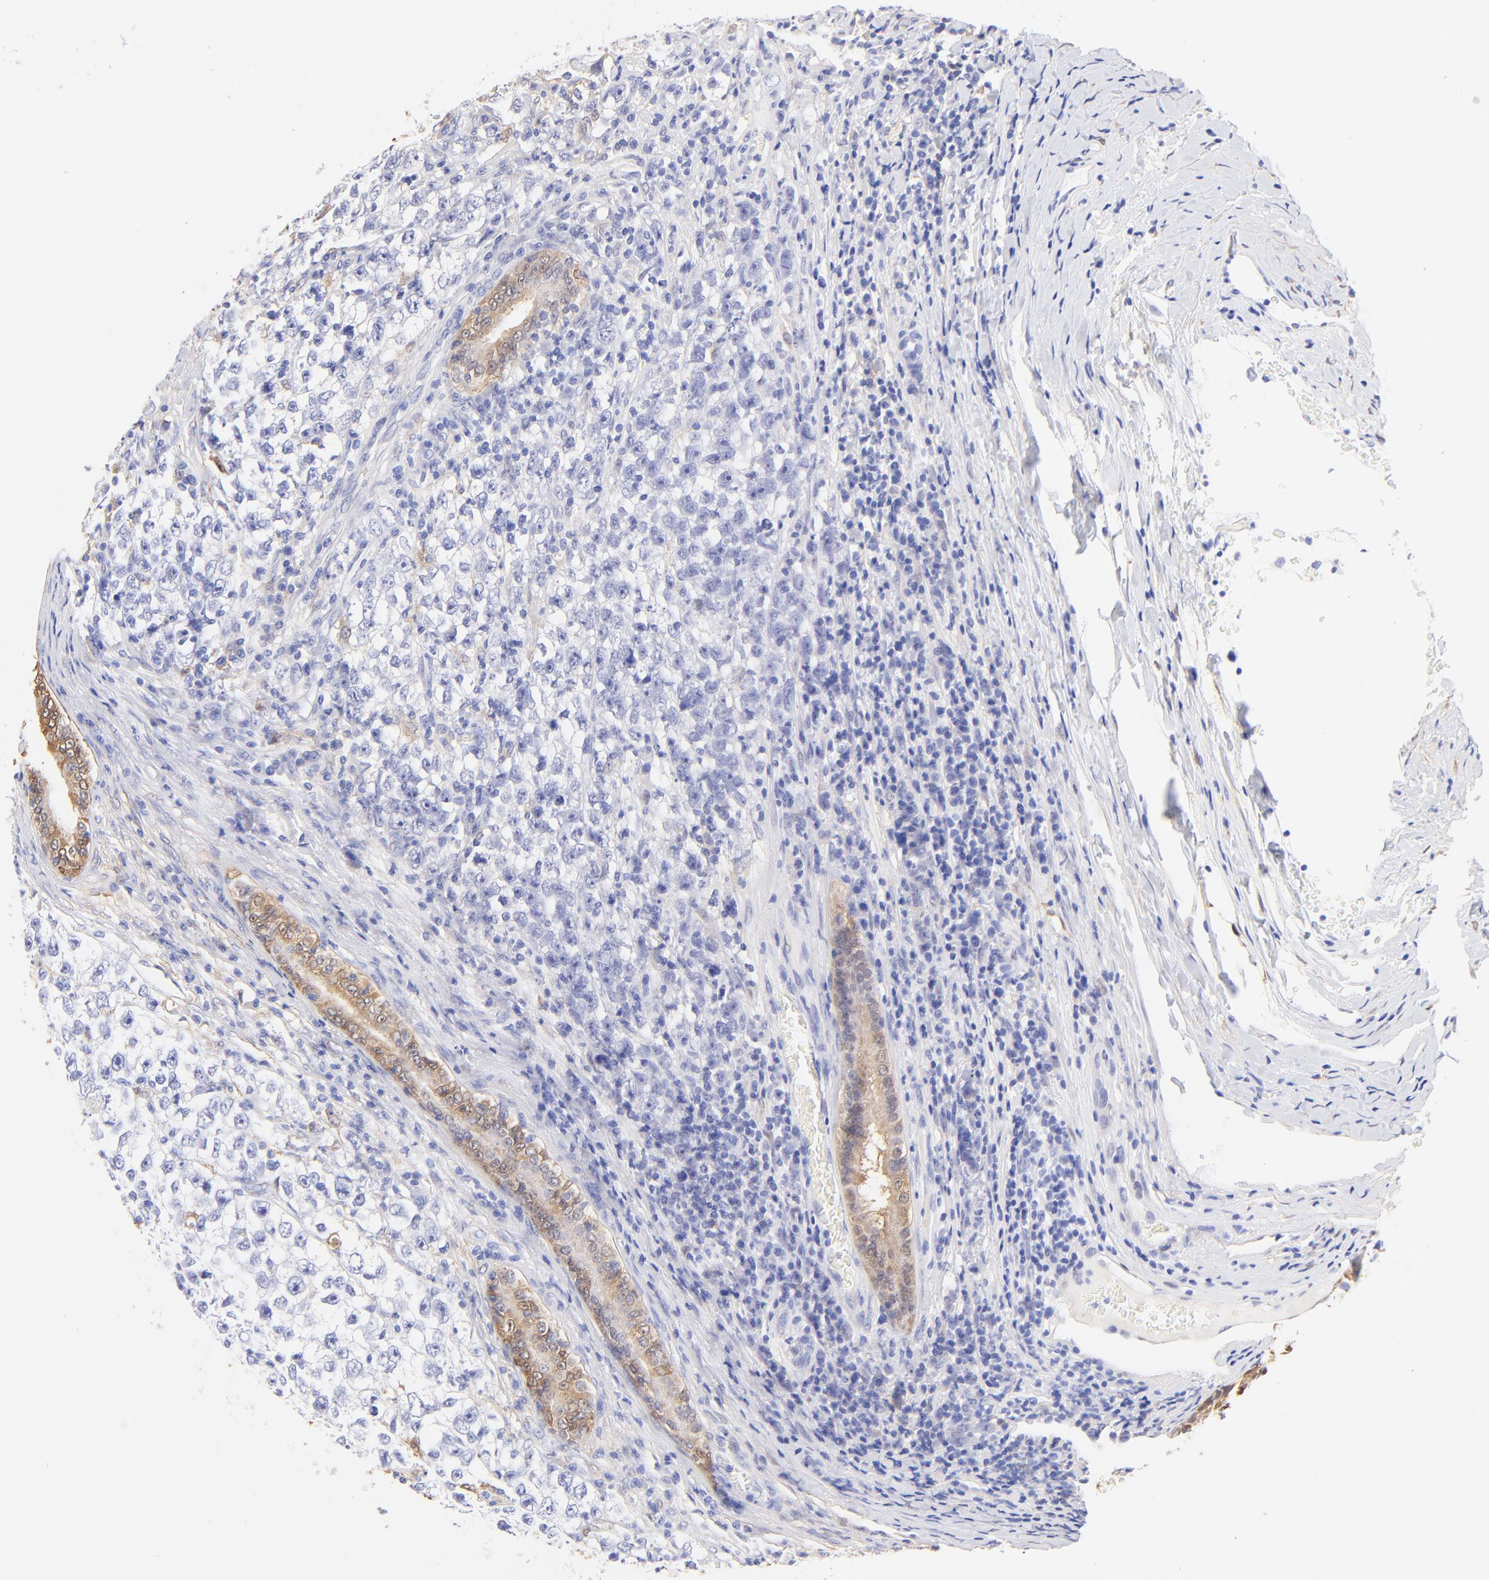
{"staining": {"intensity": "negative", "quantity": "none", "location": "none"}, "tissue": "testis cancer", "cell_type": "Tumor cells", "image_type": "cancer", "snomed": [{"axis": "morphology", "description": "Seminoma, NOS"}, {"axis": "morphology", "description": "Carcinoma, Embryonal, NOS"}, {"axis": "topography", "description": "Testis"}], "caption": "Immunohistochemical staining of testis cancer displays no significant positivity in tumor cells.", "gene": "ALDH1A1", "patient": {"sex": "male", "age": 30}}